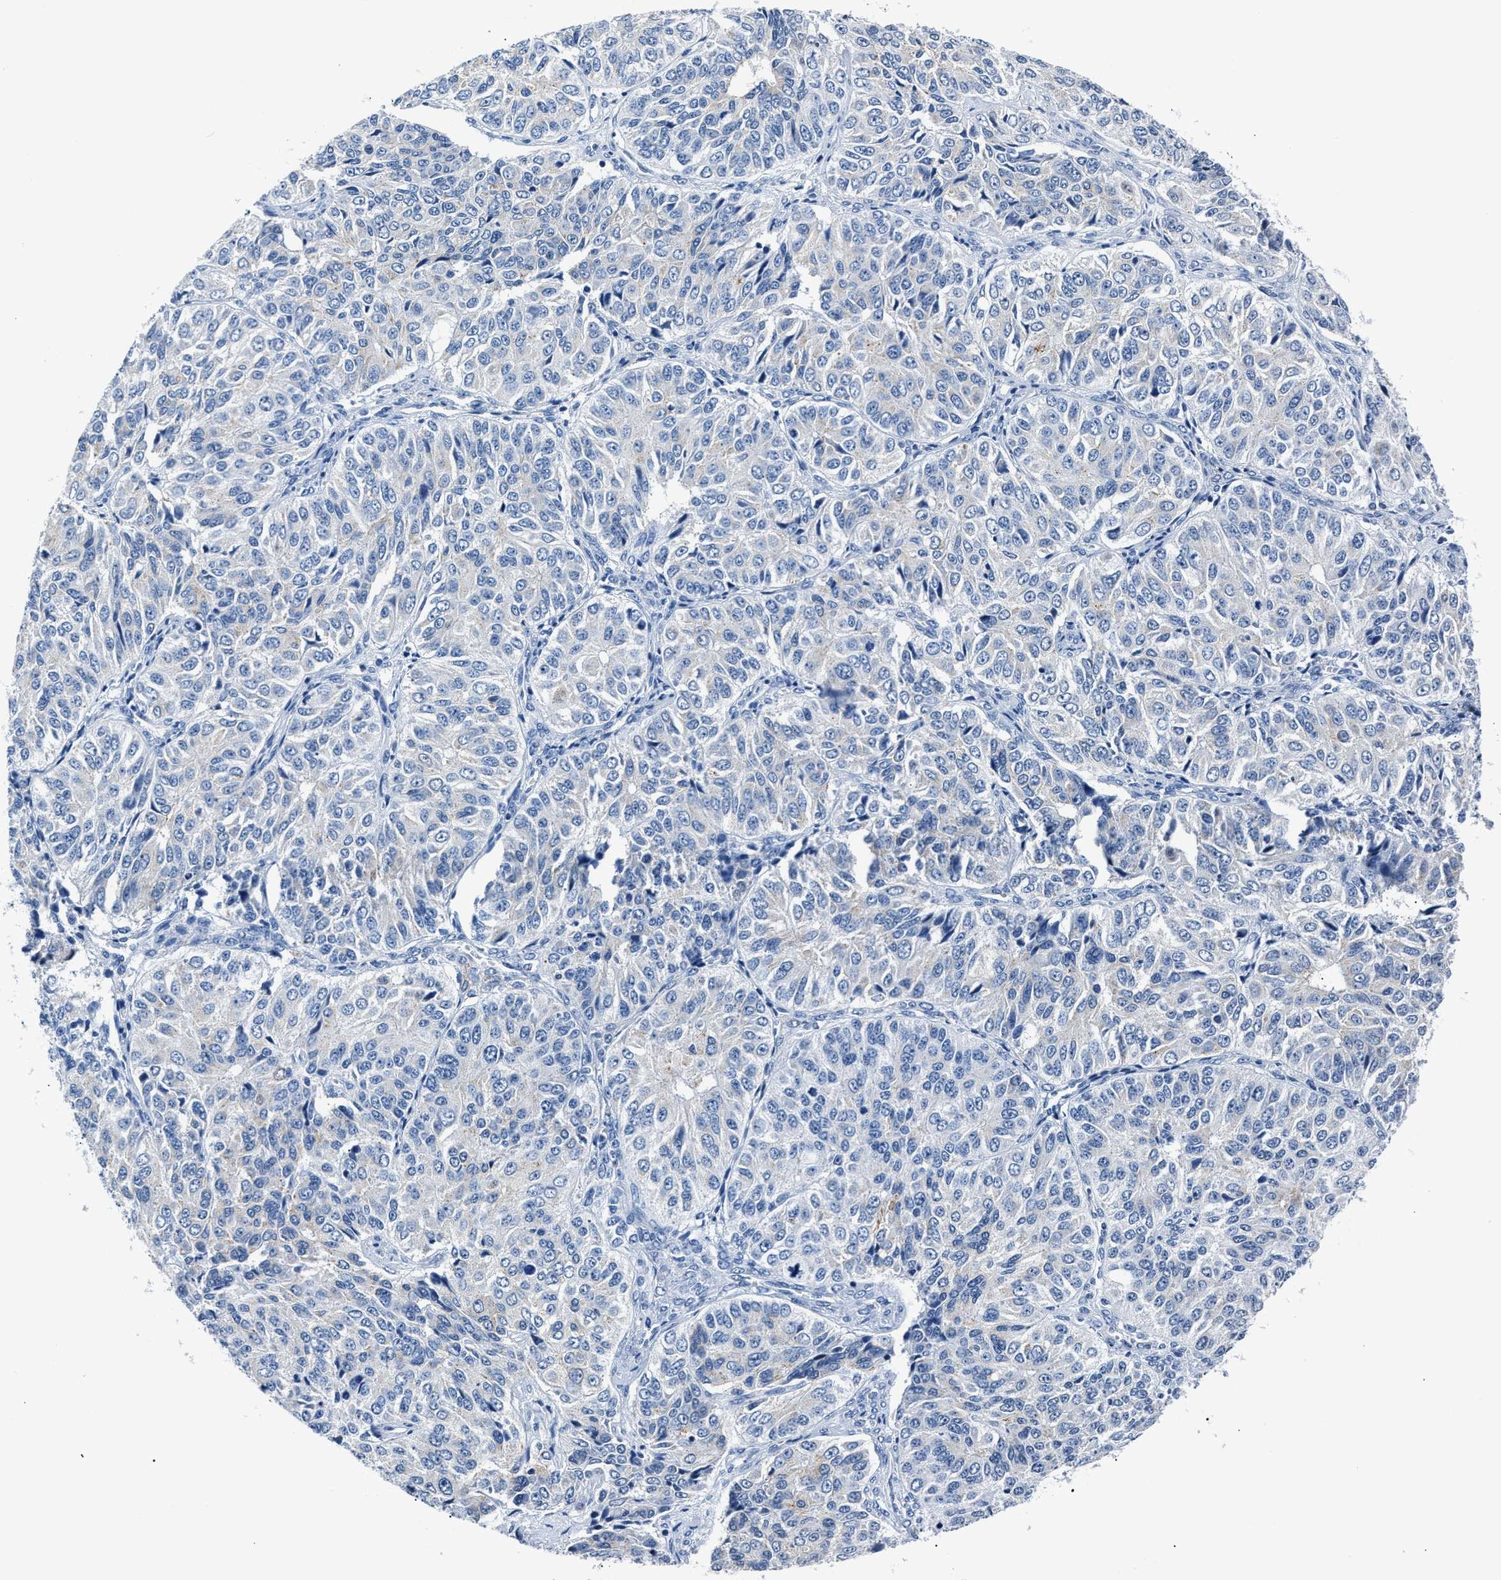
{"staining": {"intensity": "negative", "quantity": "none", "location": "none"}, "tissue": "ovarian cancer", "cell_type": "Tumor cells", "image_type": "cancer", "snomed": [{"axis": "morphology", "description": "Carcinoma, endometroid"}, {"axis": "topography", "description": "Ovary"}], "caption": "A high-resolution micrograph shows immunohistochemistry (IHC) staining of ovarian cancer, which reveals no significant expression in tumor cells.", "gene": "AMACR", "patient": {"sex": "female", "age": 51}}